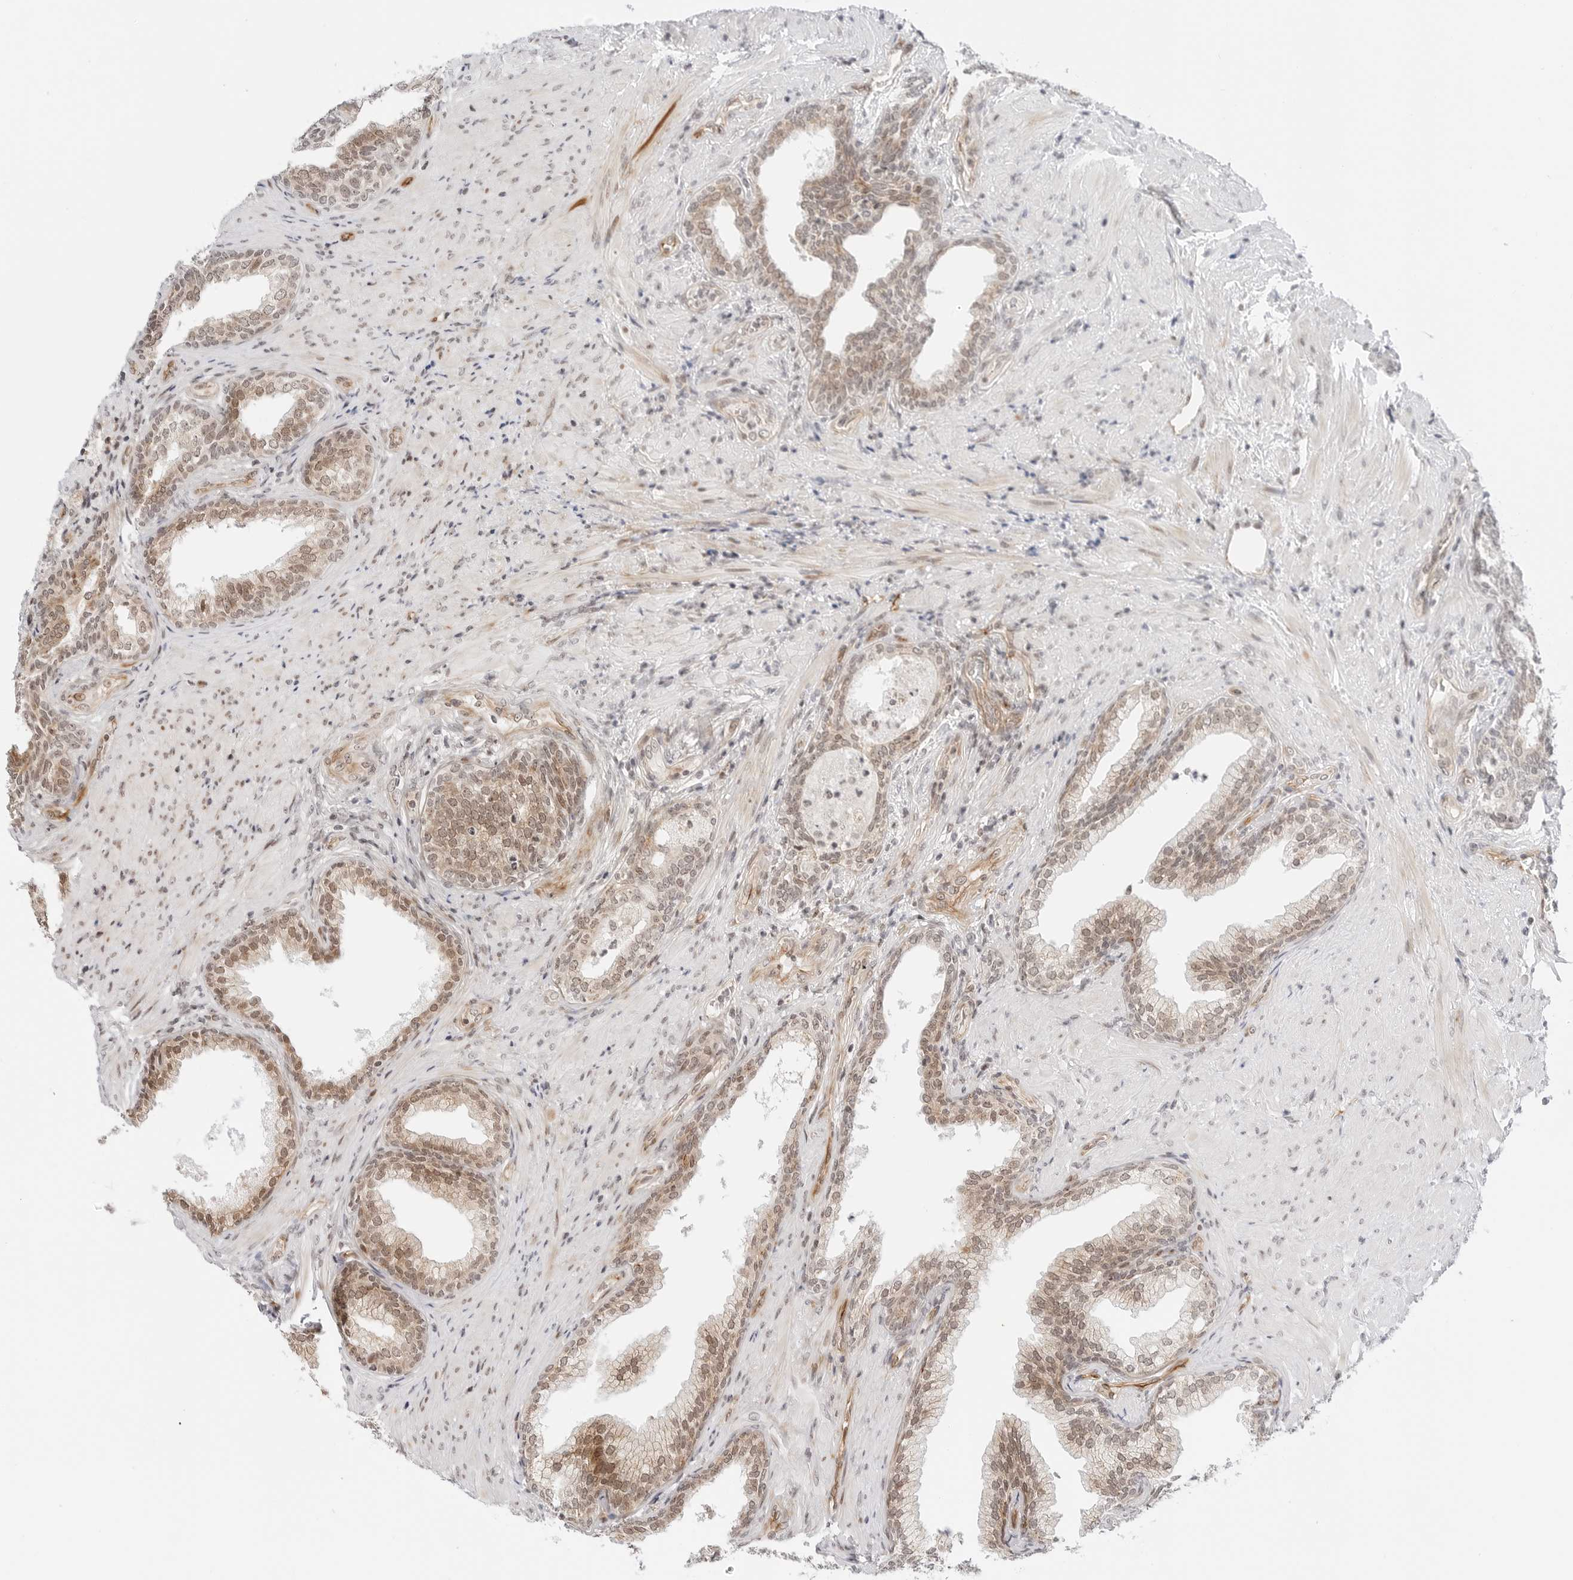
{"staining": {"intensity": "moderate", "quantity": "25%-75%", "location": "nuclear"}, "tissue": "prostate", "cell_type": "Glandular cells", "image_type": "normal", "snomed": [{"axis": "morphology", "description": "Normal tissue, NOS"}, {"axis": "topography", "description": "Prostate"}], "caption": "Moderate nuclear expression for a protein is identified in about 25%-75% of glandular cells of normal prostate using immunohistochemistry.", "gene": "ZNF613", "patient": {"sex": "male", "age": 76}}